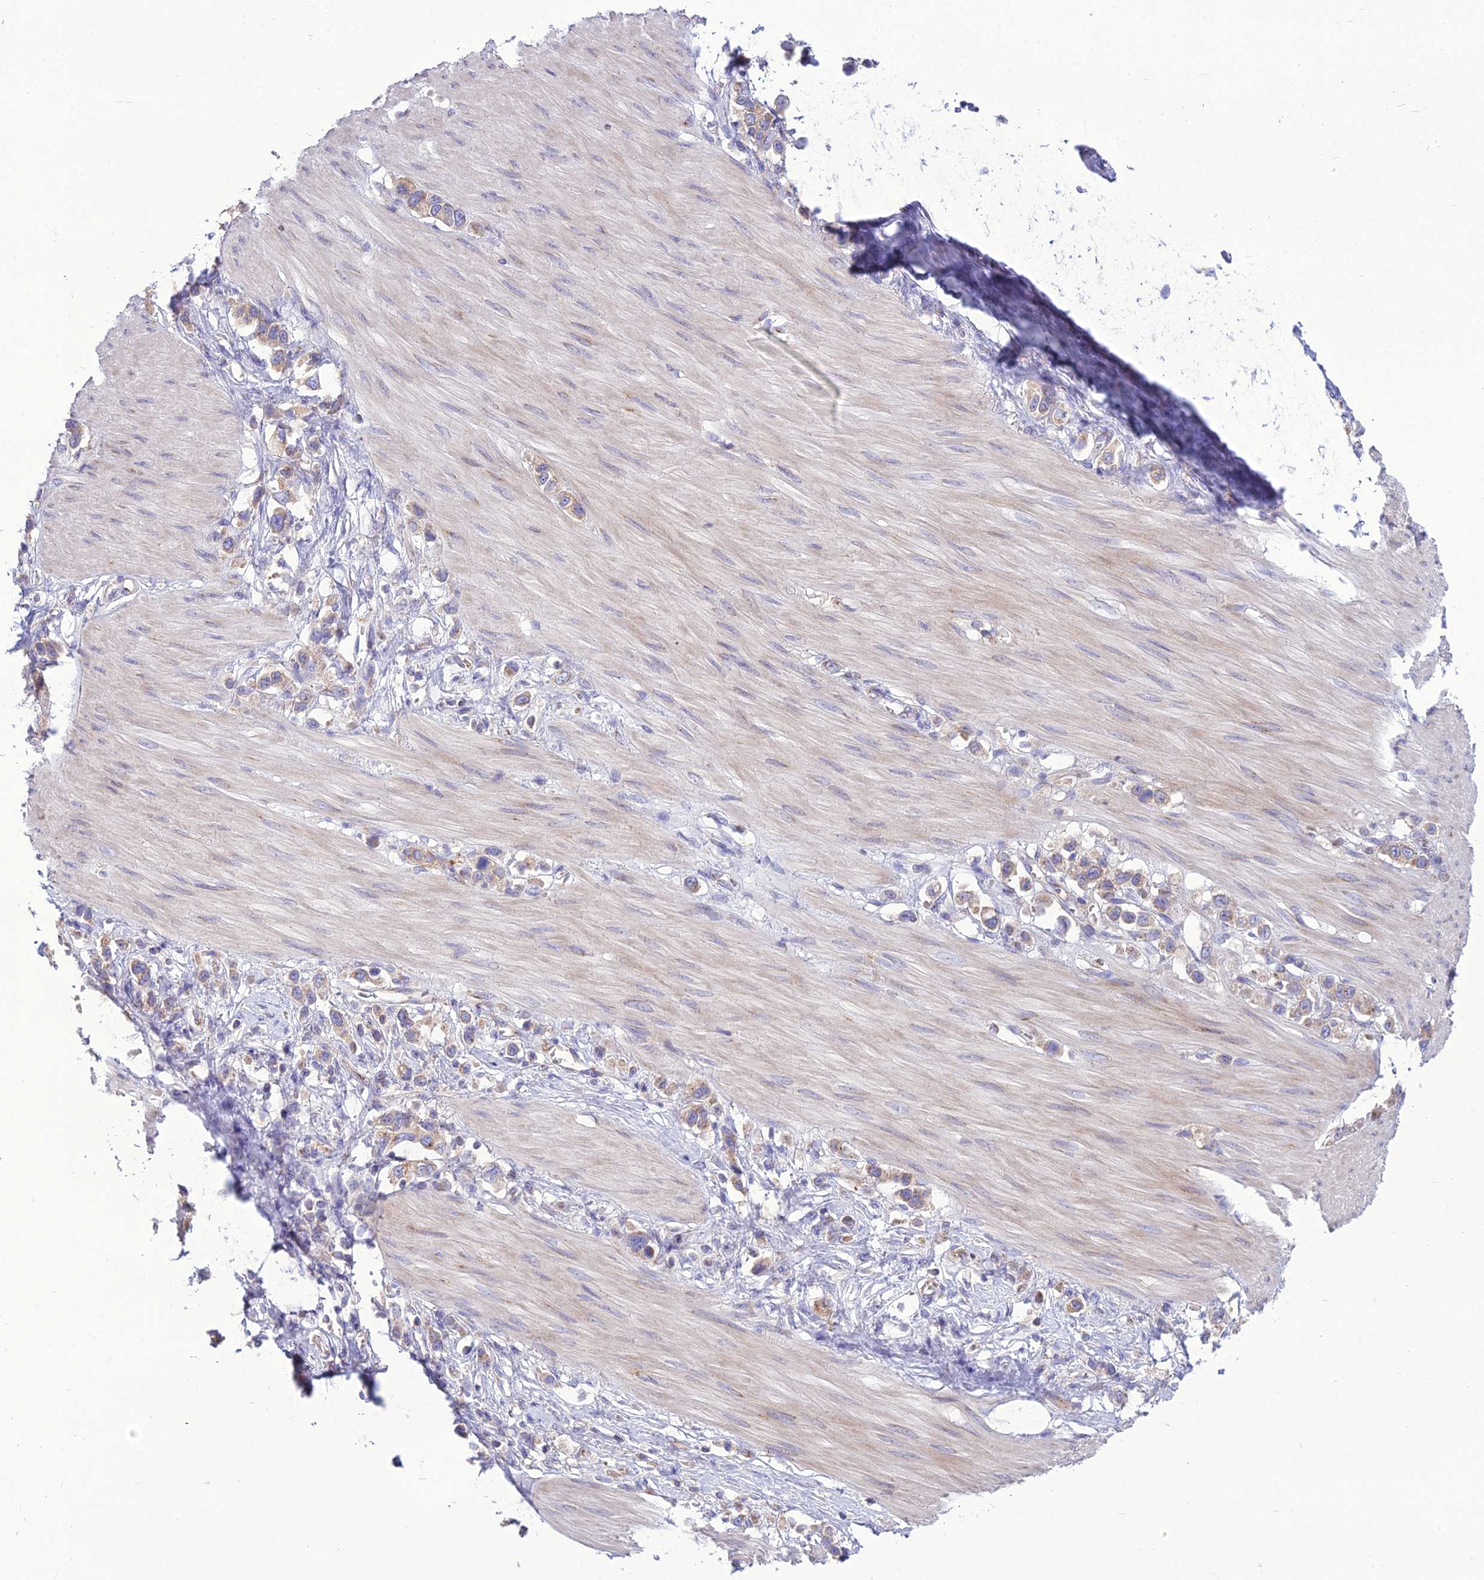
{"staining": {"intensity": "weak", "quantity": "25%-75%", "location": "cytoplasmic/membranous"}, "tissue": "stomach cancer", "cell_type": "Tumor cells", "image_type": "cancer", "snomed": [{"axis": "morphology", "description": "Adenocarcinoma, NOS"}, {"axis": "topography", "description": "Stomach"}], "caption": "Protein staining of stomach cancer tissue displays weak cytoplasmic/membranous staining in approximately 25%-75% of tumor cells.", "gene": "SPRYD7", "patient": {"sex": "female", "age": 65}}